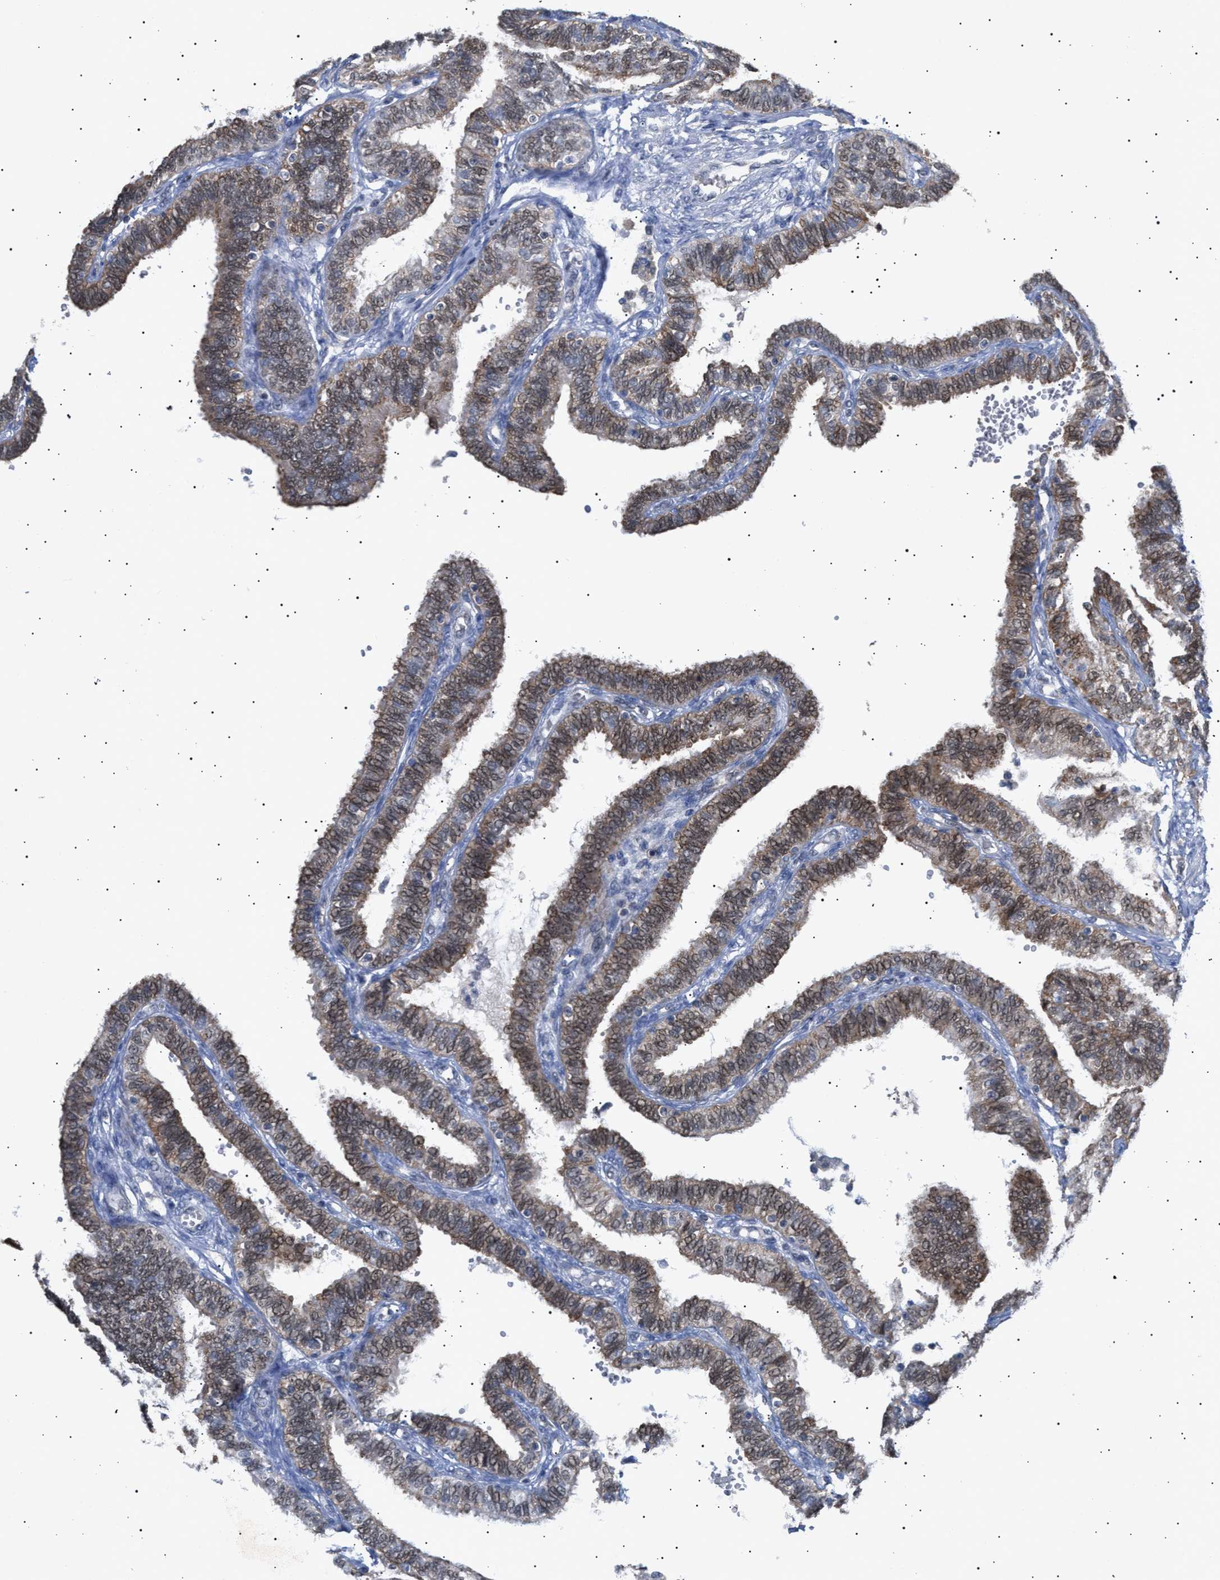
{"staining": {"intensity": "moderate", "quantity": ">75%", "location": "cytoplasmic/membranous,nuclear"}, "tissue": "fallopian tube", "cell_type": "Glandular cells", "image_type": "normal", "snomed": [{"axis": "morphology", "description": "Normal tissue, NOS"}, {"axis": "topography", "description": "Fallopian tube"}, {"axis": "topography", "description": "Placenta"}], "caption": "The image reveals immunohistochemical staining of unremarkable fallopian tube. There is moderate cytoplasmic/membranous,nuclear expression is identified in about >75% of glandular cells.", "gene": "SIRT5", "patient": {"sex": "female", "age": 34}}